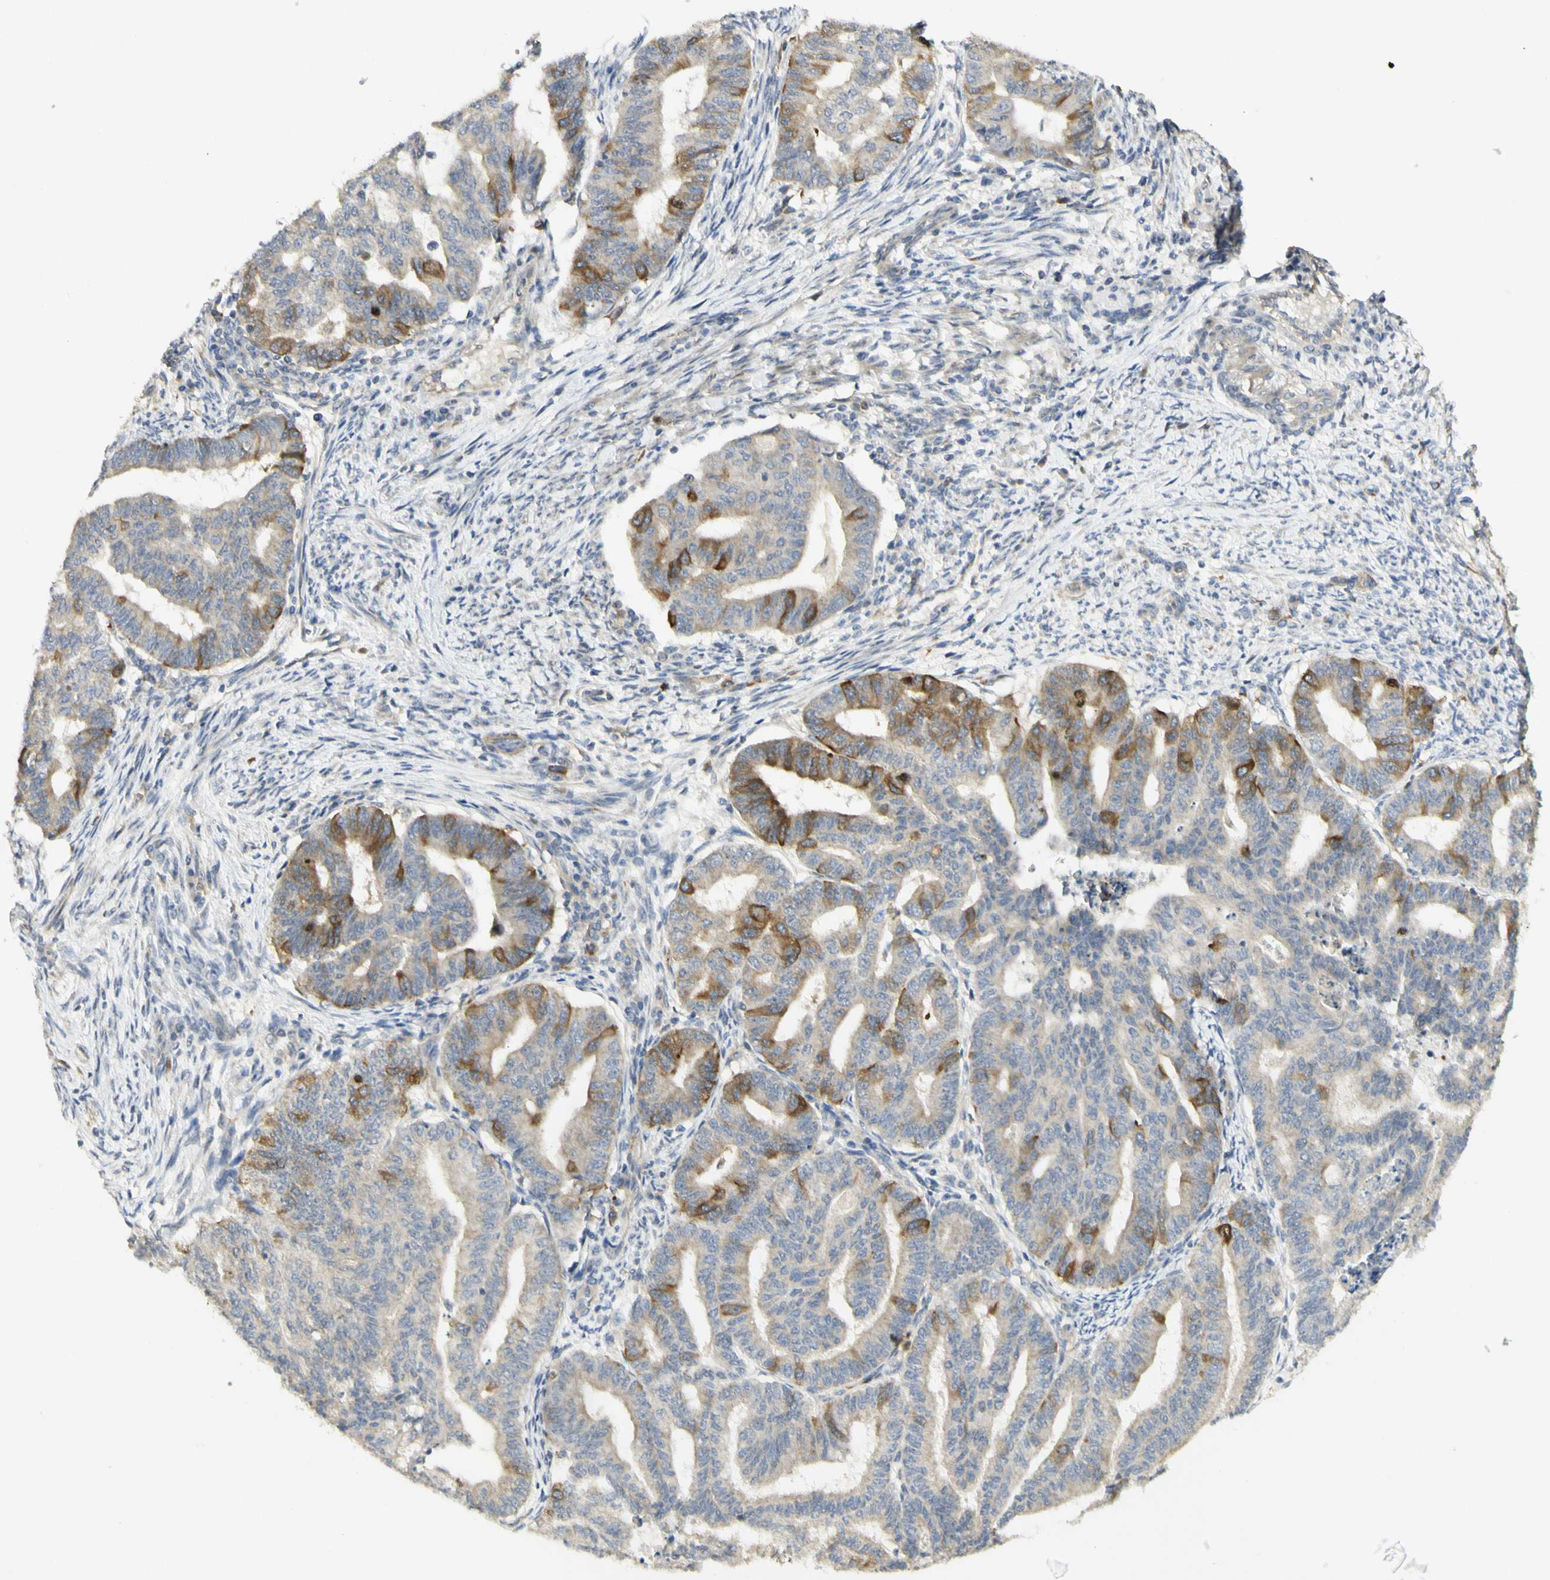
{"staining": {"intensity": "moderate", "quantity": "25%-75%", "location": "cytoplasmic/membranous"}, "tissue": "endometrial cancer", "cell_type": "Tumor cells", "image_type": "cancer", "snomed": [{"axis": "morphology", "description": "Adenocarcinoma, NOS"}, {"axis": "topography", "description": "Endometrium"}], "caption": "This histopathology image exhibits immunohistochemistry (IHC) staining of endometrial cancer (adenocarcinoma), with medium moderate cytoplasmic/membranous positivity in approximately 25%-75% of tumor cells.", "gene": "KIF11", "patient": {"sex": "female", "age": 79}}